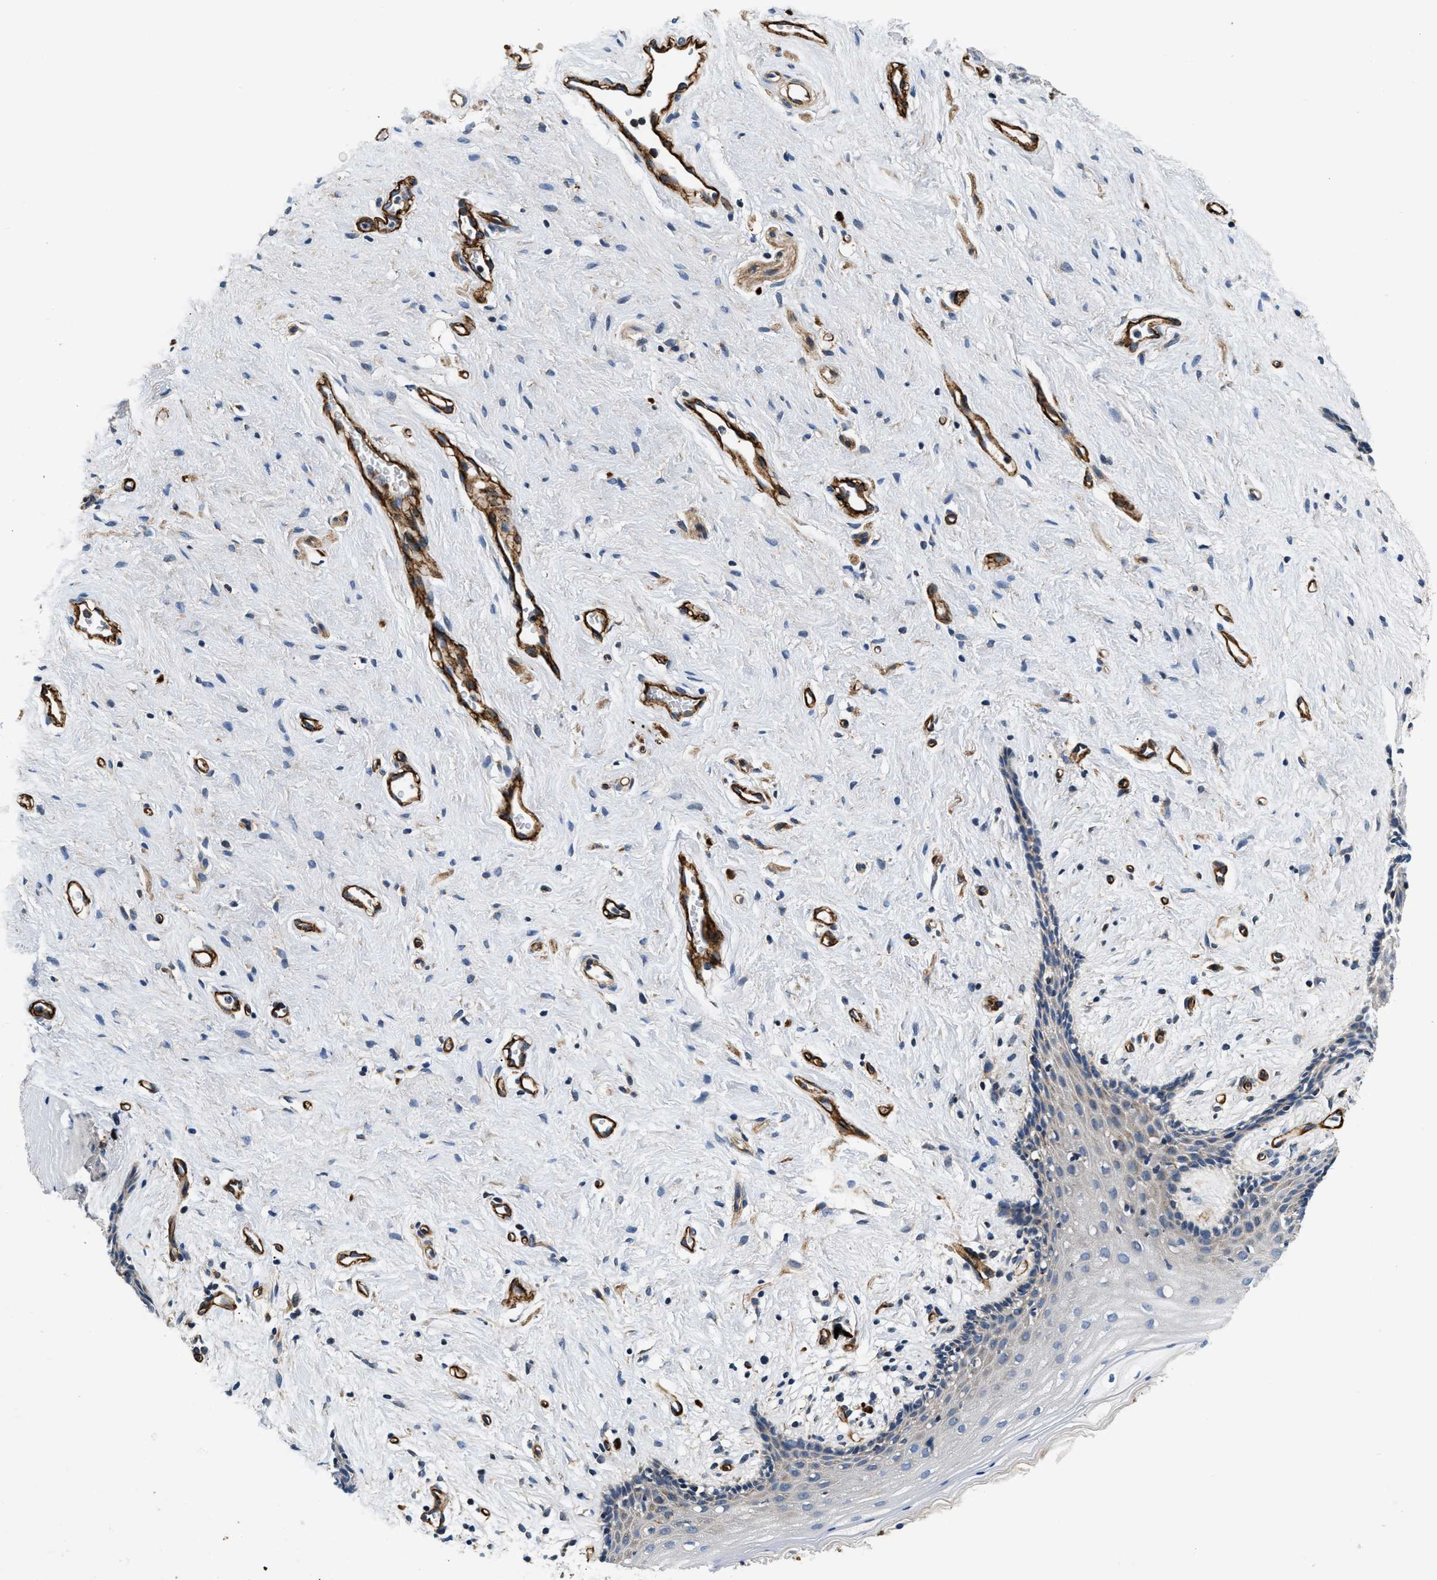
{"staining": {"intensity": "weak", "quantity": "25%-75%", "location": "cytoplasmic/membranous"}, "tissue": "vagina", "cell_type": "Squamous epithelial cells", "image_type": "normal", "snomed": [{"axis": "morphology", "description": "Normal tissue, NOS"}, {"axis": "topography", "description": "Vagina"}], "caption": "IHC histopathology image of normal vagina: human vagina stained using immunohistochemistry (IHC) demonstrates low levels of weak protein expression localized specifically in the cytoplasmic/membranous of squamous epithelial cells, appearing as a cytoplasmic/membranous brown color.", "gene": "NME6", "patient": {"sex": "female", "age": 44}}